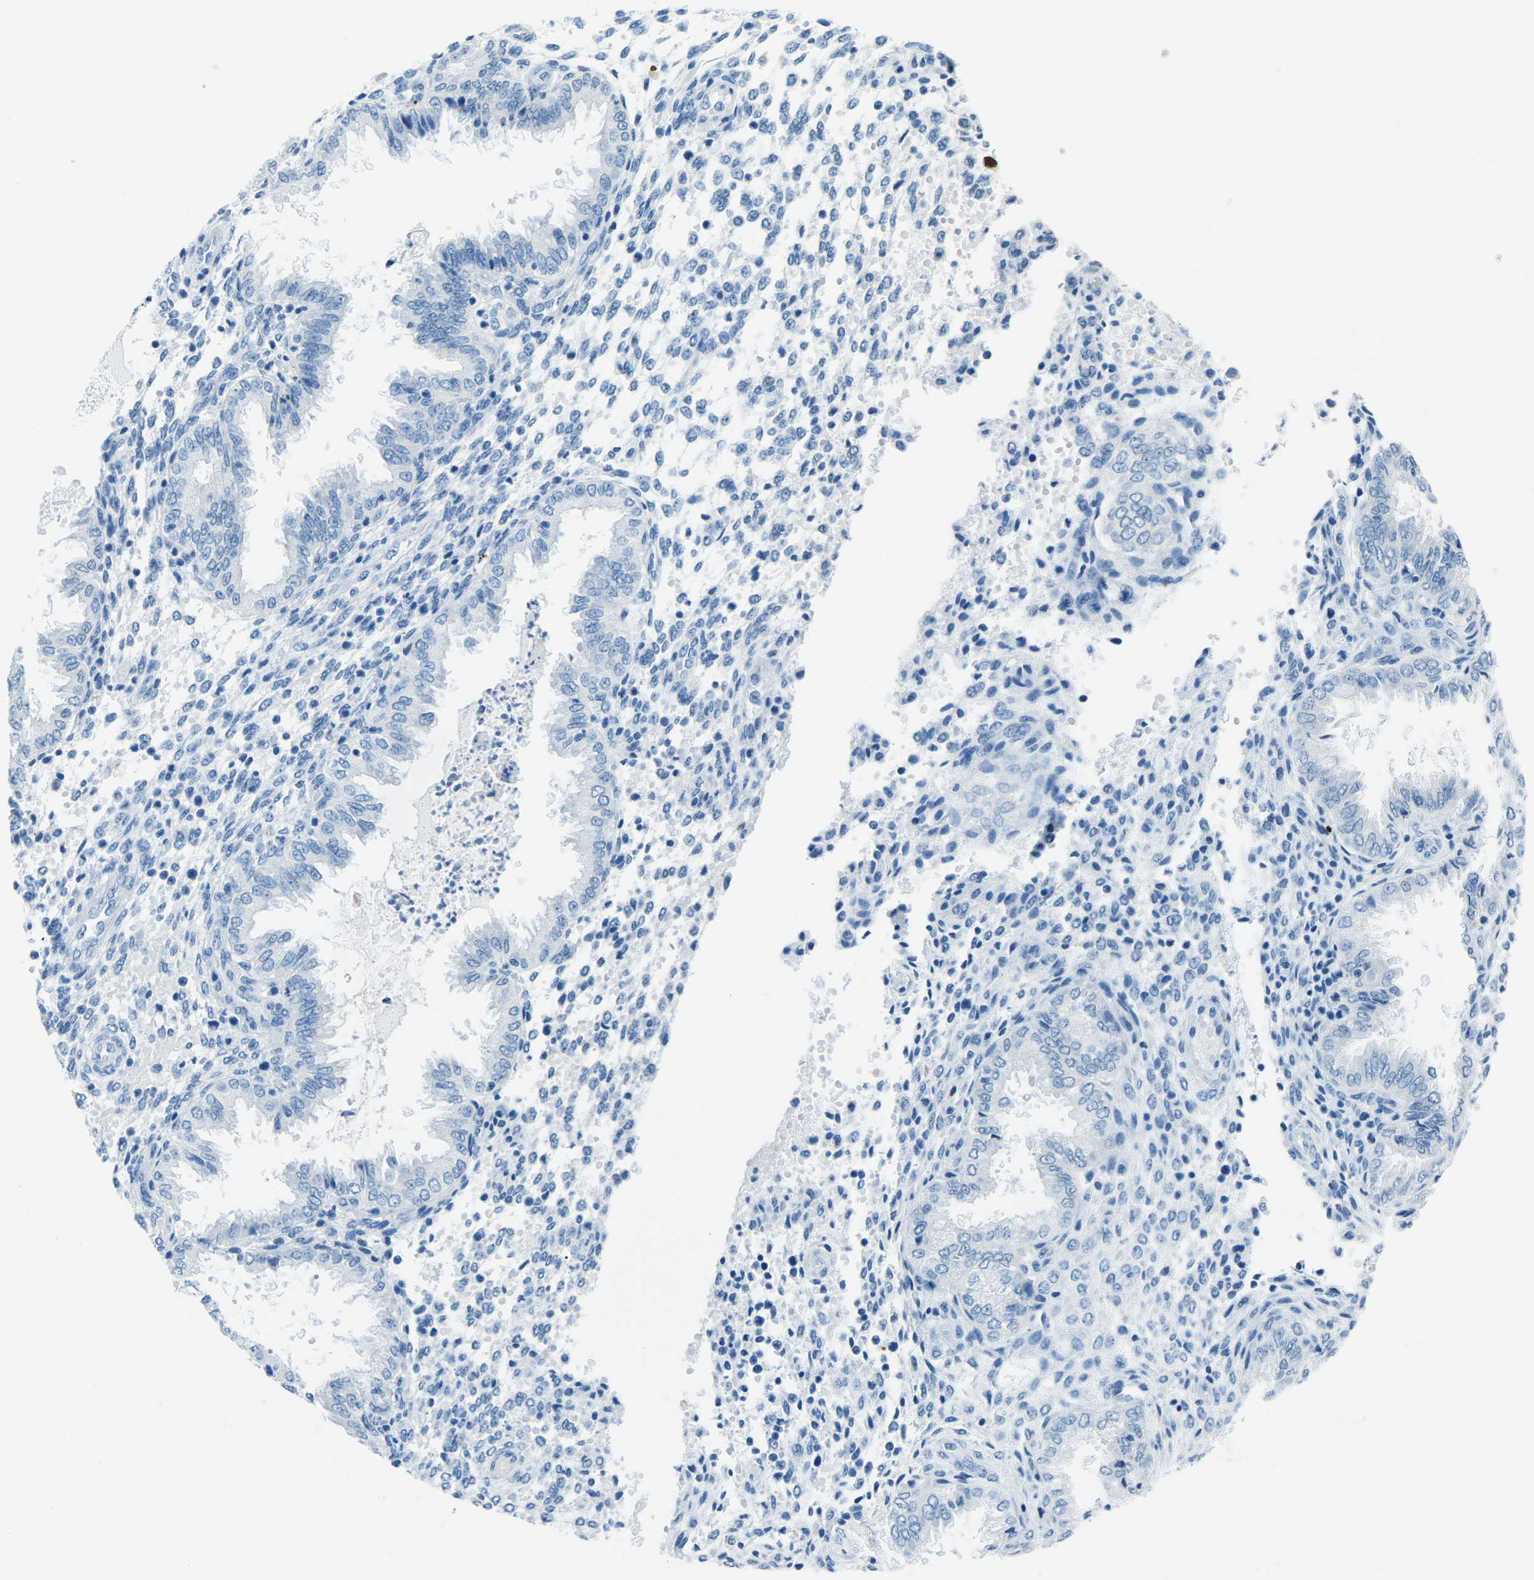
{"staining": {"intensity": "negative", "quantity": "none", "location": "none"}, "tissue": "endometrium", "cell_type": "Cells in endometrial stroma", "image_type": "normal", "snomed": [{"axis": "morphology", "description": "Normal tissue, NOS"}, {"axis": "topography", "description": "Endometrium"}], "caption": "Immunohistochemistry of normal endometrium demonstrates no expression in cells in endometrial stroma.", "gene": "MYH8", "patient": {"sex": "female", "age": 33}}